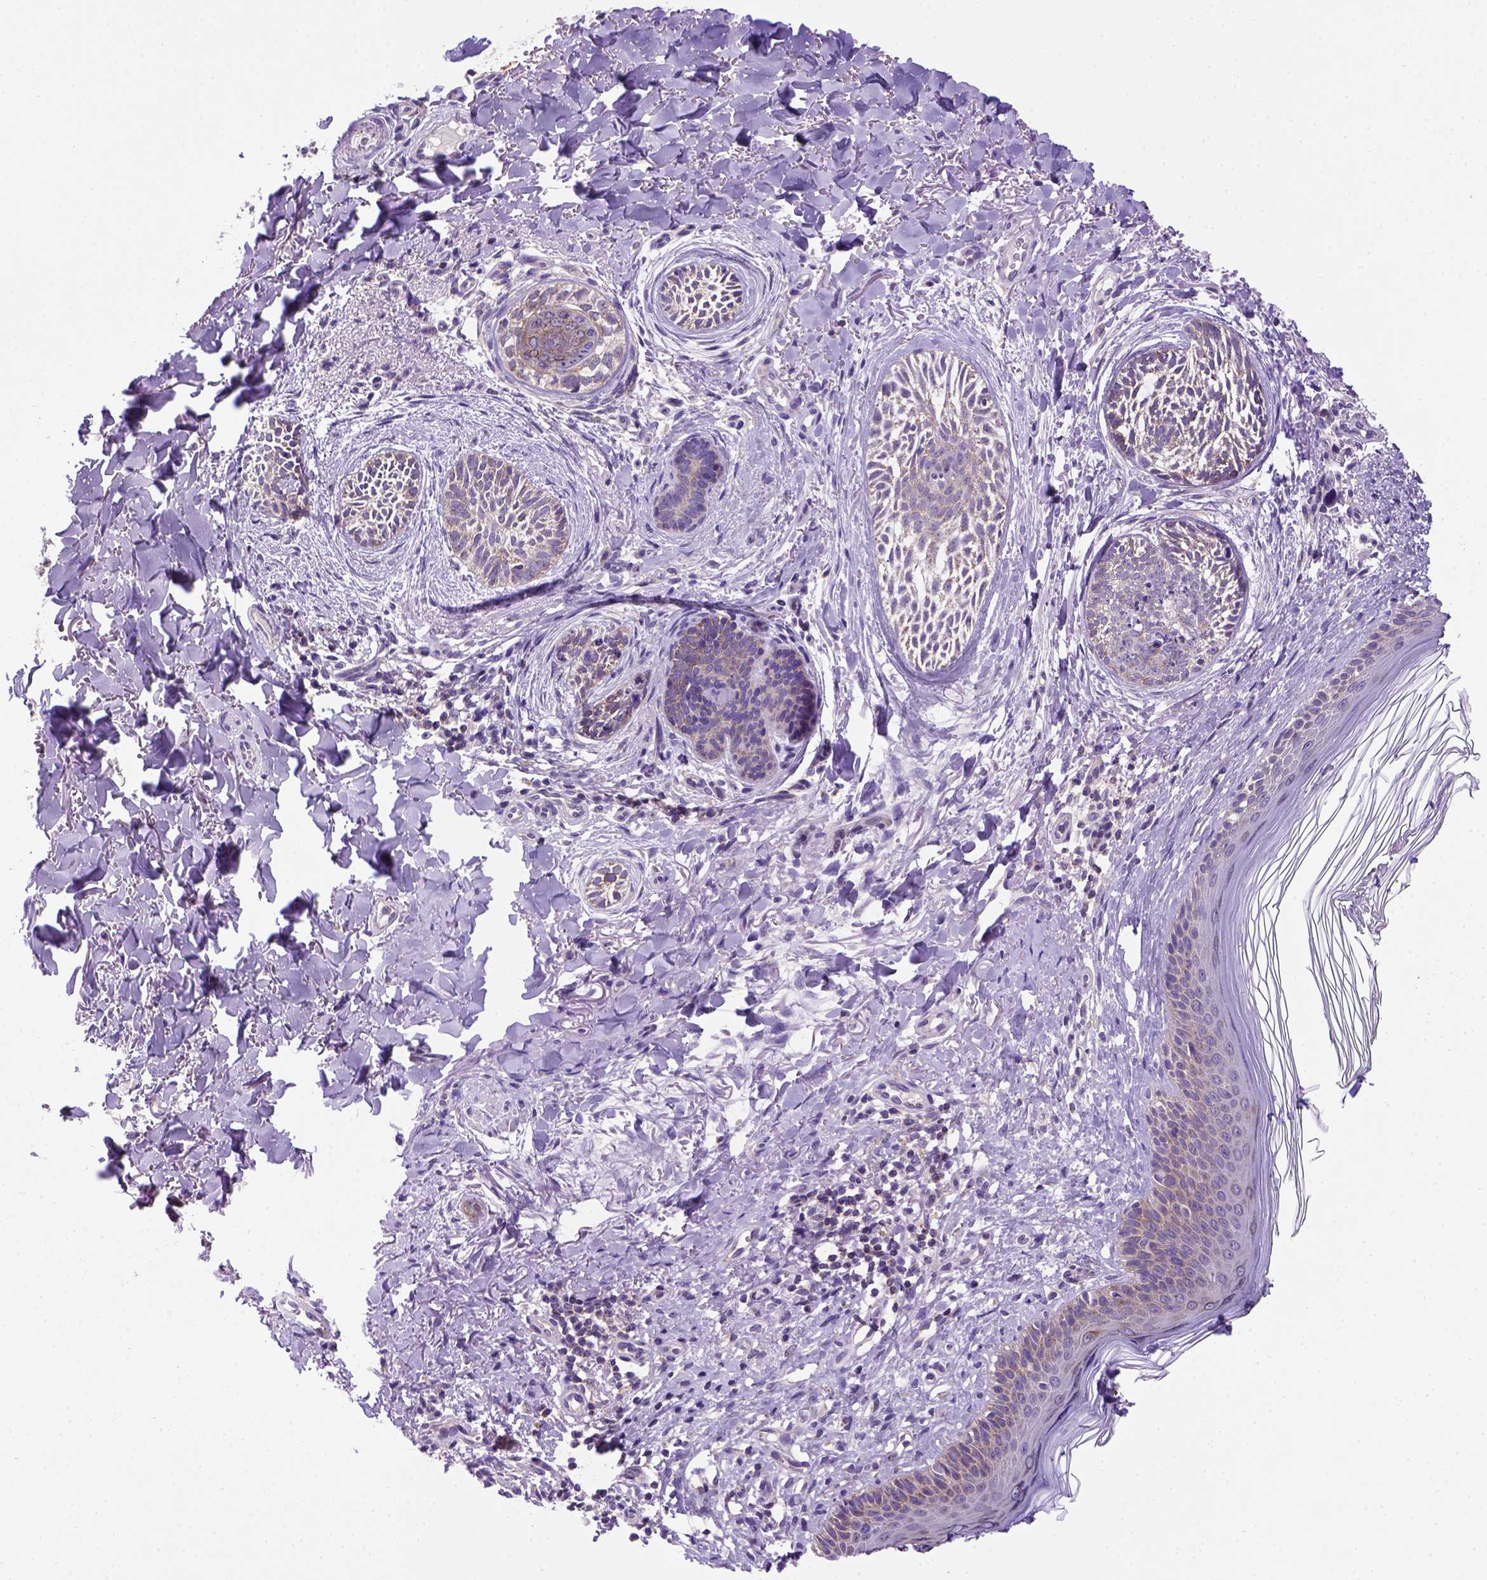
{"staining": {"intensity": "moderate", "quantity": ">75%", "location": "cytoplasmic/membranous"}, "tissue": "skin cancer", "cell_type": "Tumor cells", "image_type": "cancer", "snomed": [{"axis": "morphology", "description": "Basal cell carcinoma"}, {"axis": "topography", "description": "Skin"}], "caption": "This histopathology image exhibits basal cell carcinoma (skin) stained with IHC to label a protein in brown. The cytoplasmic/membranous of tumor cells show moderate positivity for the protein. Nuclei are counter-stained blue.", "gene": "FOXI1", "patient": {"sex": "female", "age": 68}}